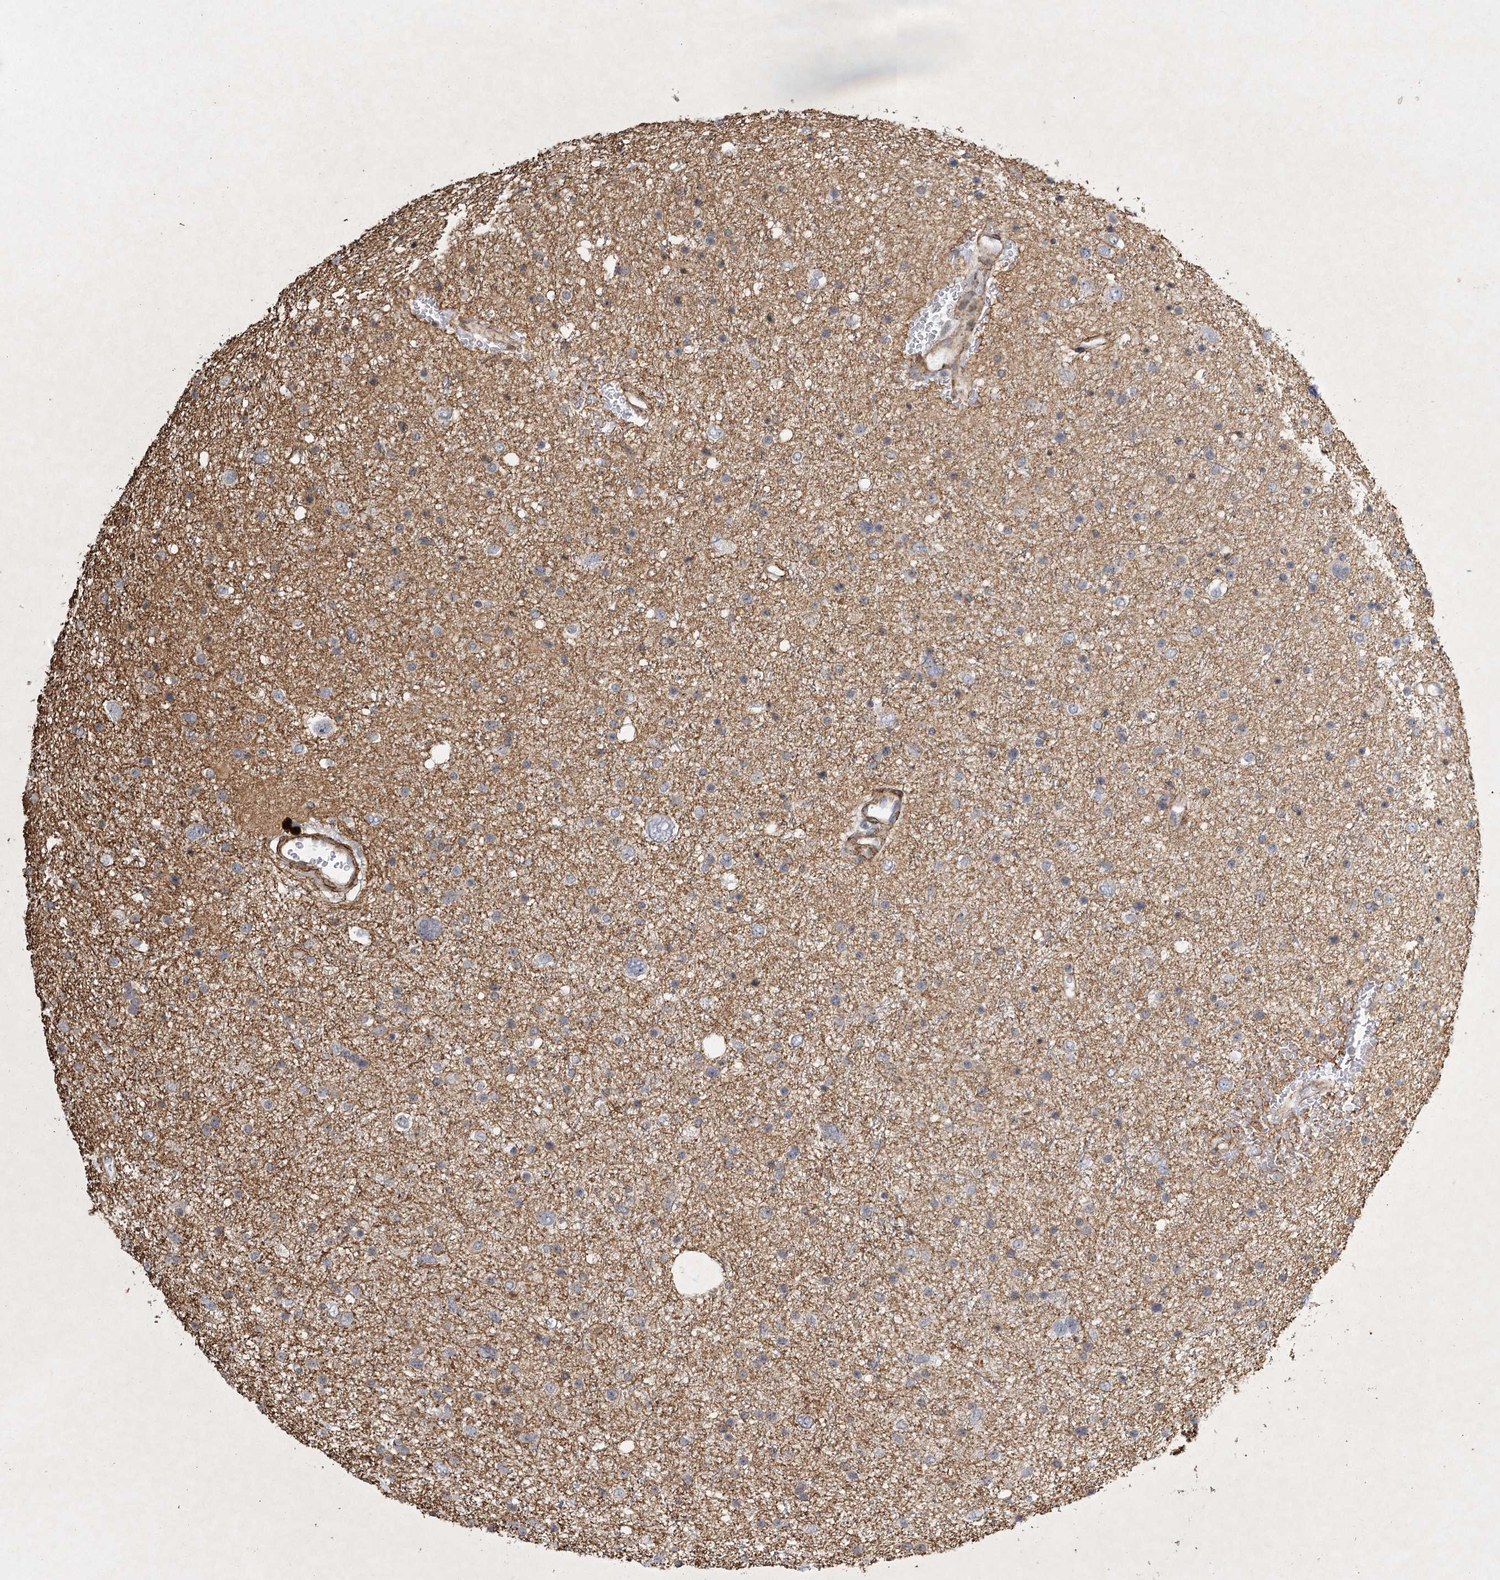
{"staining": {"intensity": "weak", "quantity": "<25%", "location": "cytoplasmic/membranous"}, "tissue": "glioma", "cell_type": "Tumor cells", "image_type": "cancer", "snomed": [{"axis": "morphology", "description": "Glioma, malignant, Low grade"}, {"axis": "topography", "description": "Brain"}], "caption": "High power microscopy micrograph of an immunohistochemistry (IHC) histopathology image of malignant glioma (low-grade), revealing no significant staining in tumor cells.", "gene": "MEPE", "patient": {"sex": "female", "age": 37}}